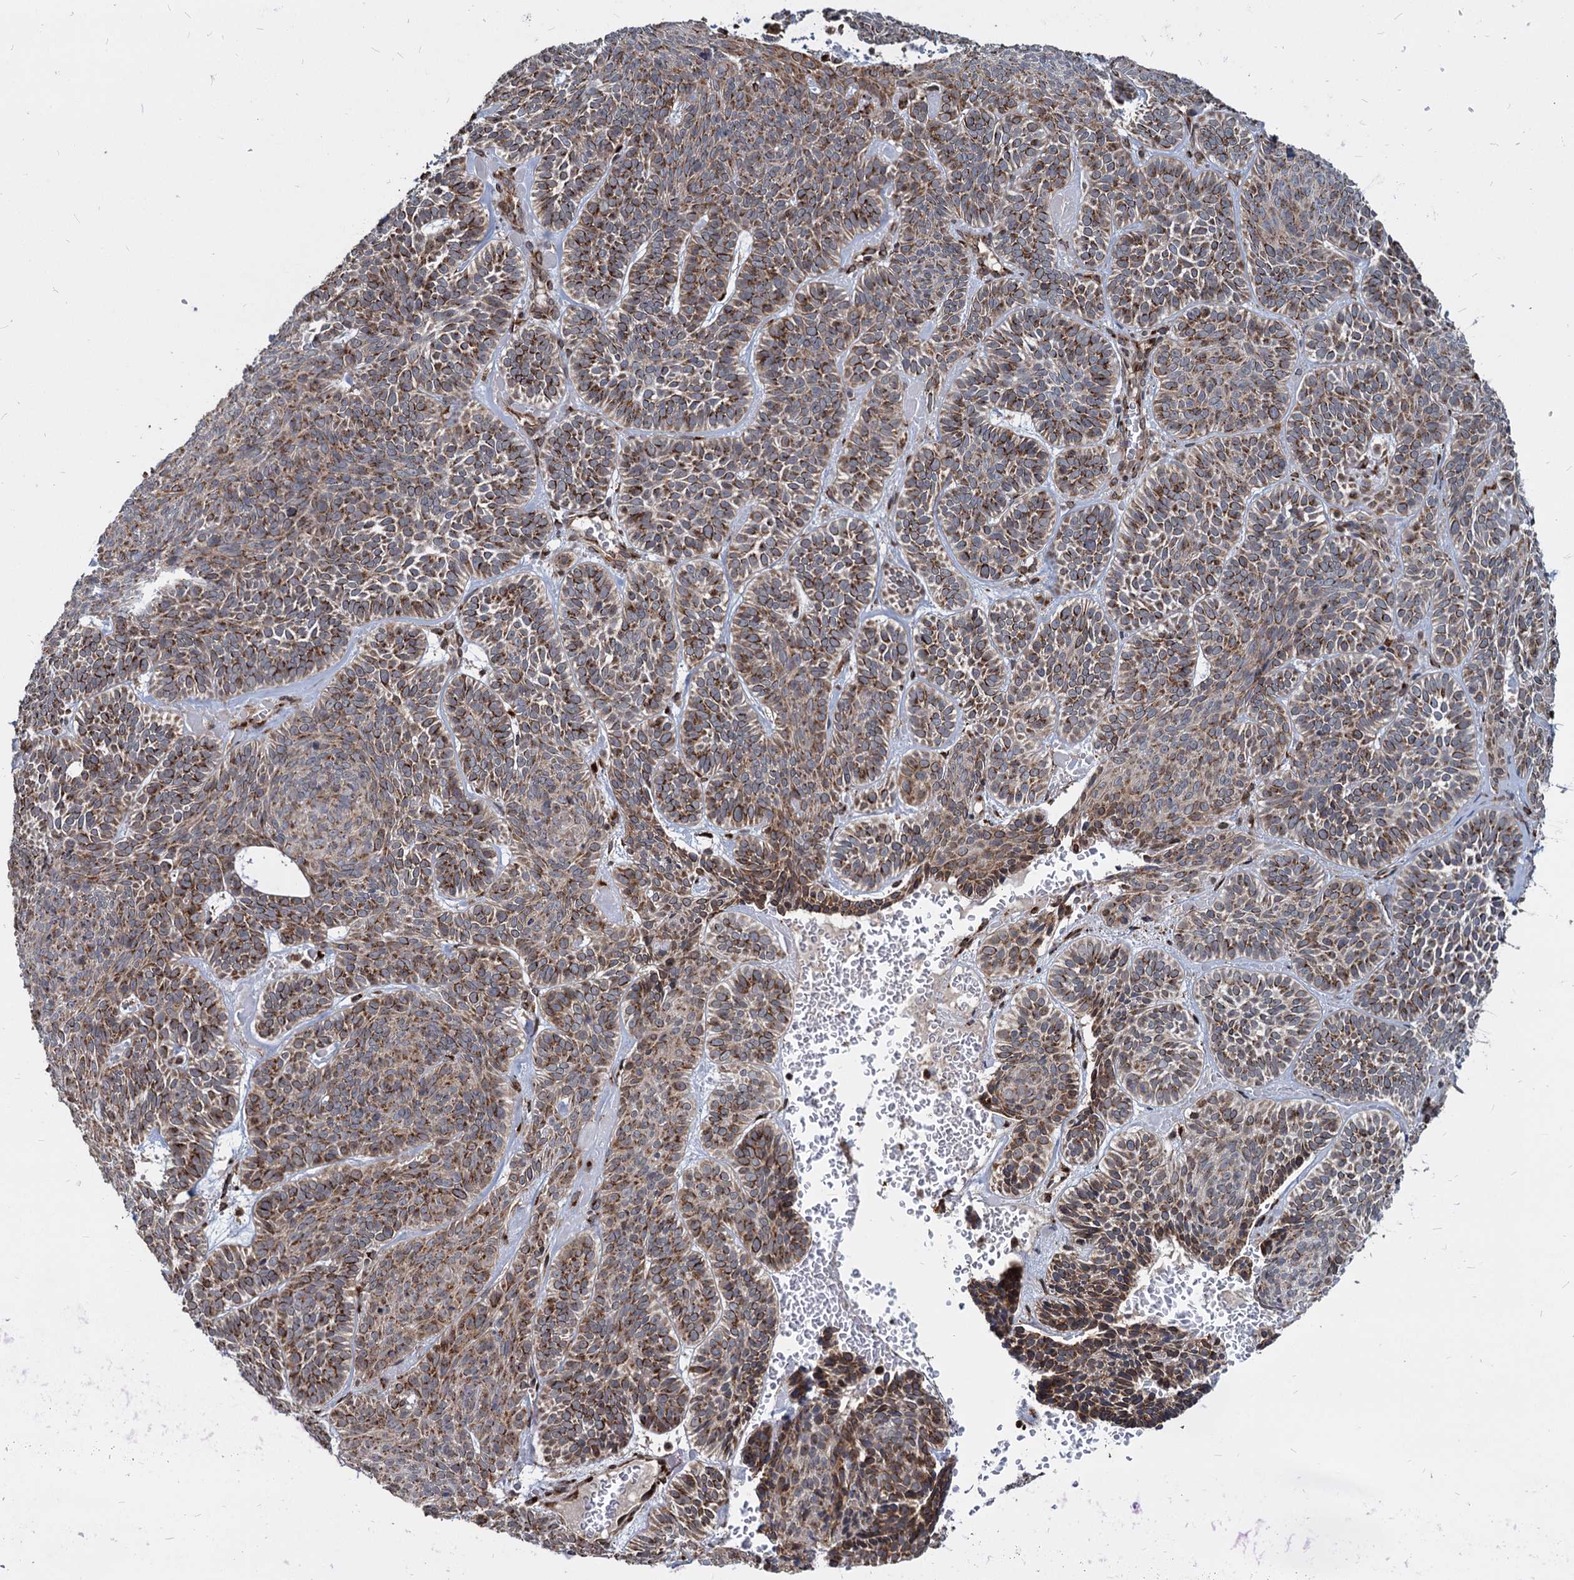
{"staining": {"intensity": "strong", "quantity": ">75%", "location": "cytoplasmic/membranous"}, "tissue": "skin cancer", "cell_type": "Tumor cells", "image_type": "cancer", "snomed": [{"axis": "morphology", "description": "Basal cell carcinoma"}, {"axis": "topography", "description": "Skin"}], "caption": "Tumor cells reveal strong cytoplasmic/membranous expression in approximately >75% of cells in skin cancer (basal cell carcinoma). (DAB IHC, brown staining for protein, blue staining for nuclei).", "gene": "SAAL1", "patient": {"sex": "male", "age": 85}}